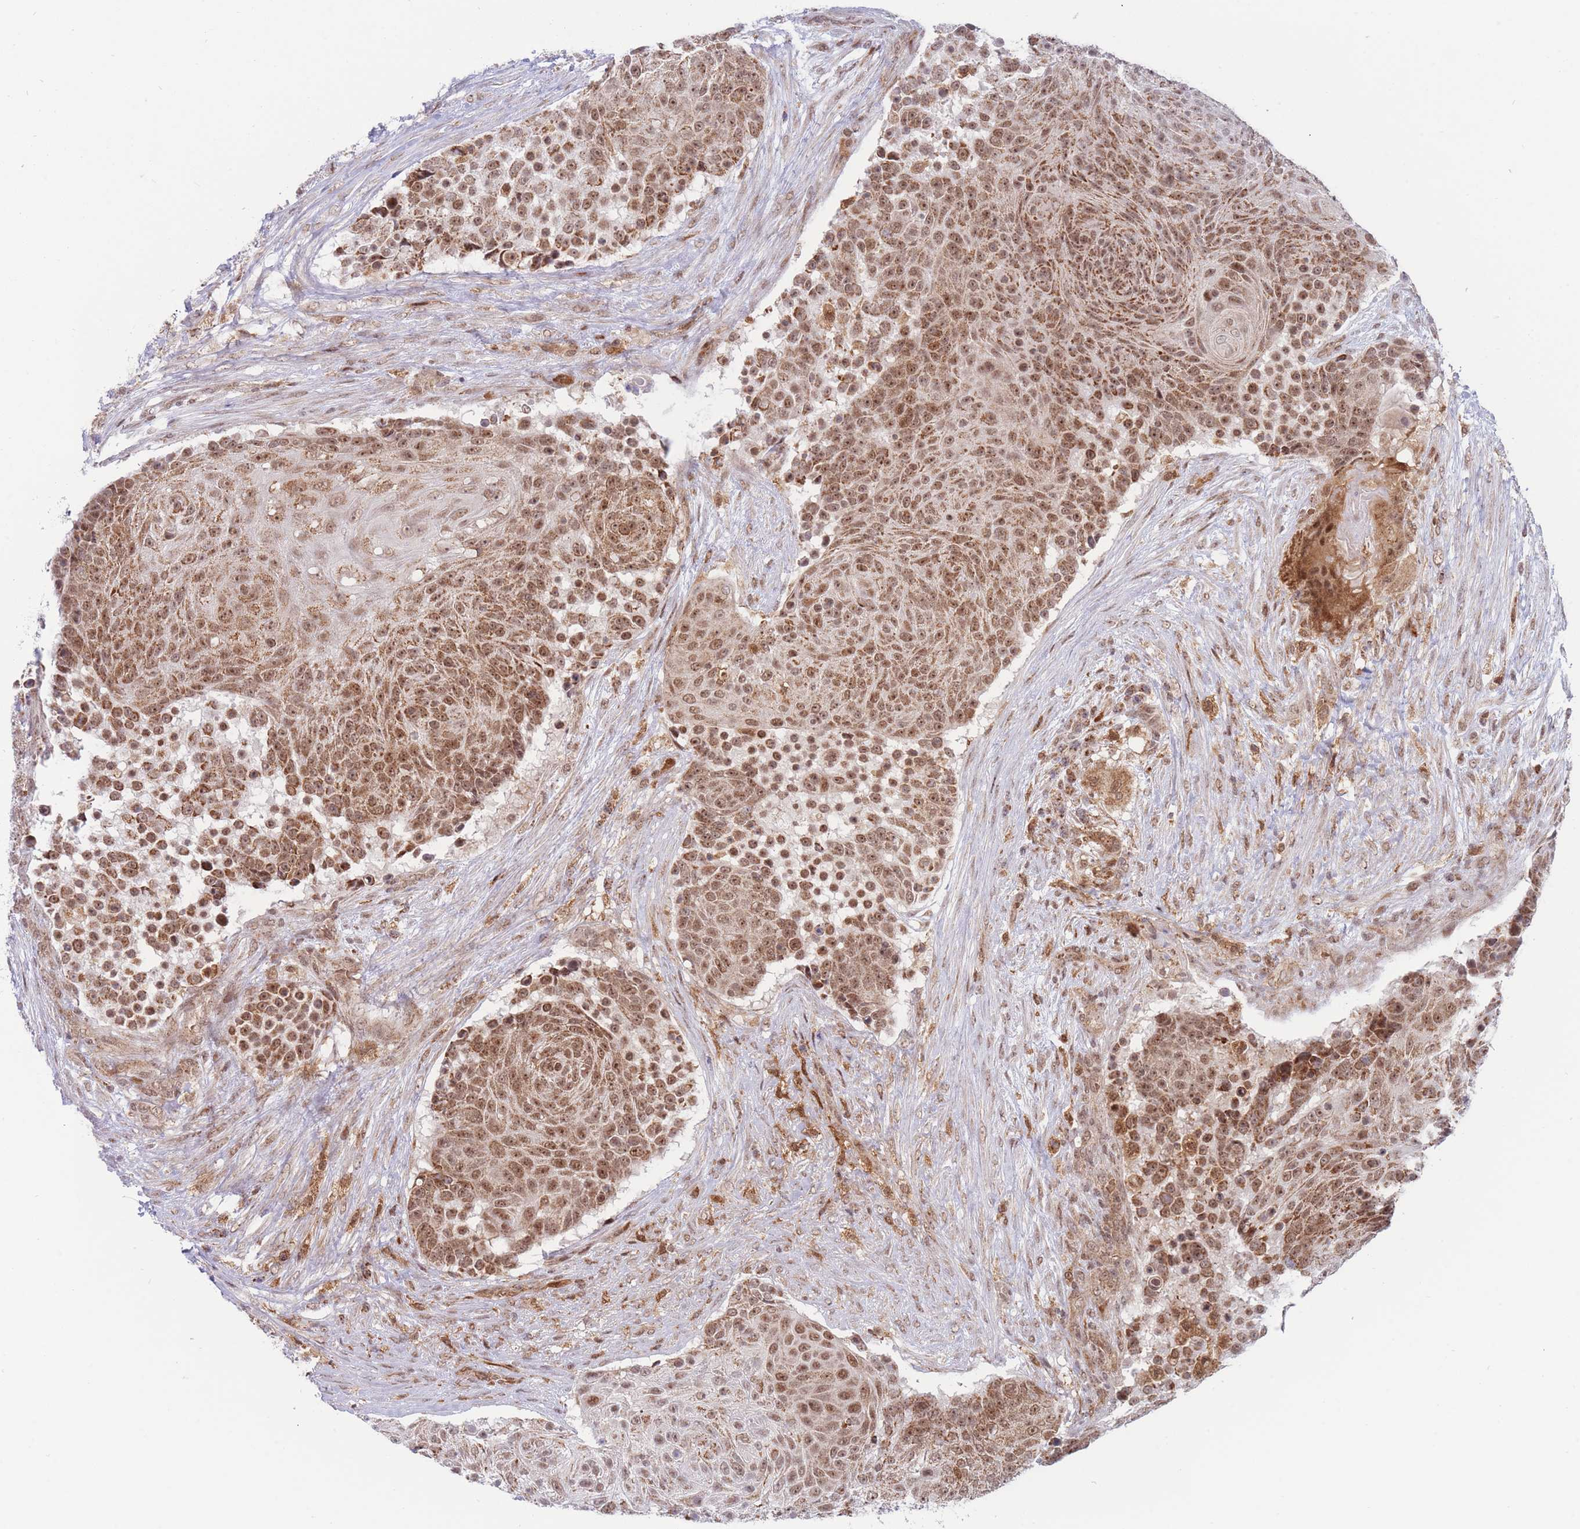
{"staining": {"intensity": "moderate", "quantity": ">75%", "location": "nuclear"}, "tissue": "urothelial cancer", "cell_type": "Tumor cells", "image_type": "cancer", "snomed": [{"axis": "morphology", "description": "Urothelial carcinoma, High grade"}, {"axis": "topography", "description": "Urinary bladder"}], "caption": "A brown stain highlights moderate nuclear staining of a protein in urothelial cancer tumor cells.", "gene": "BOD1L1", "patient": {"sex": "female", "age": 63}}